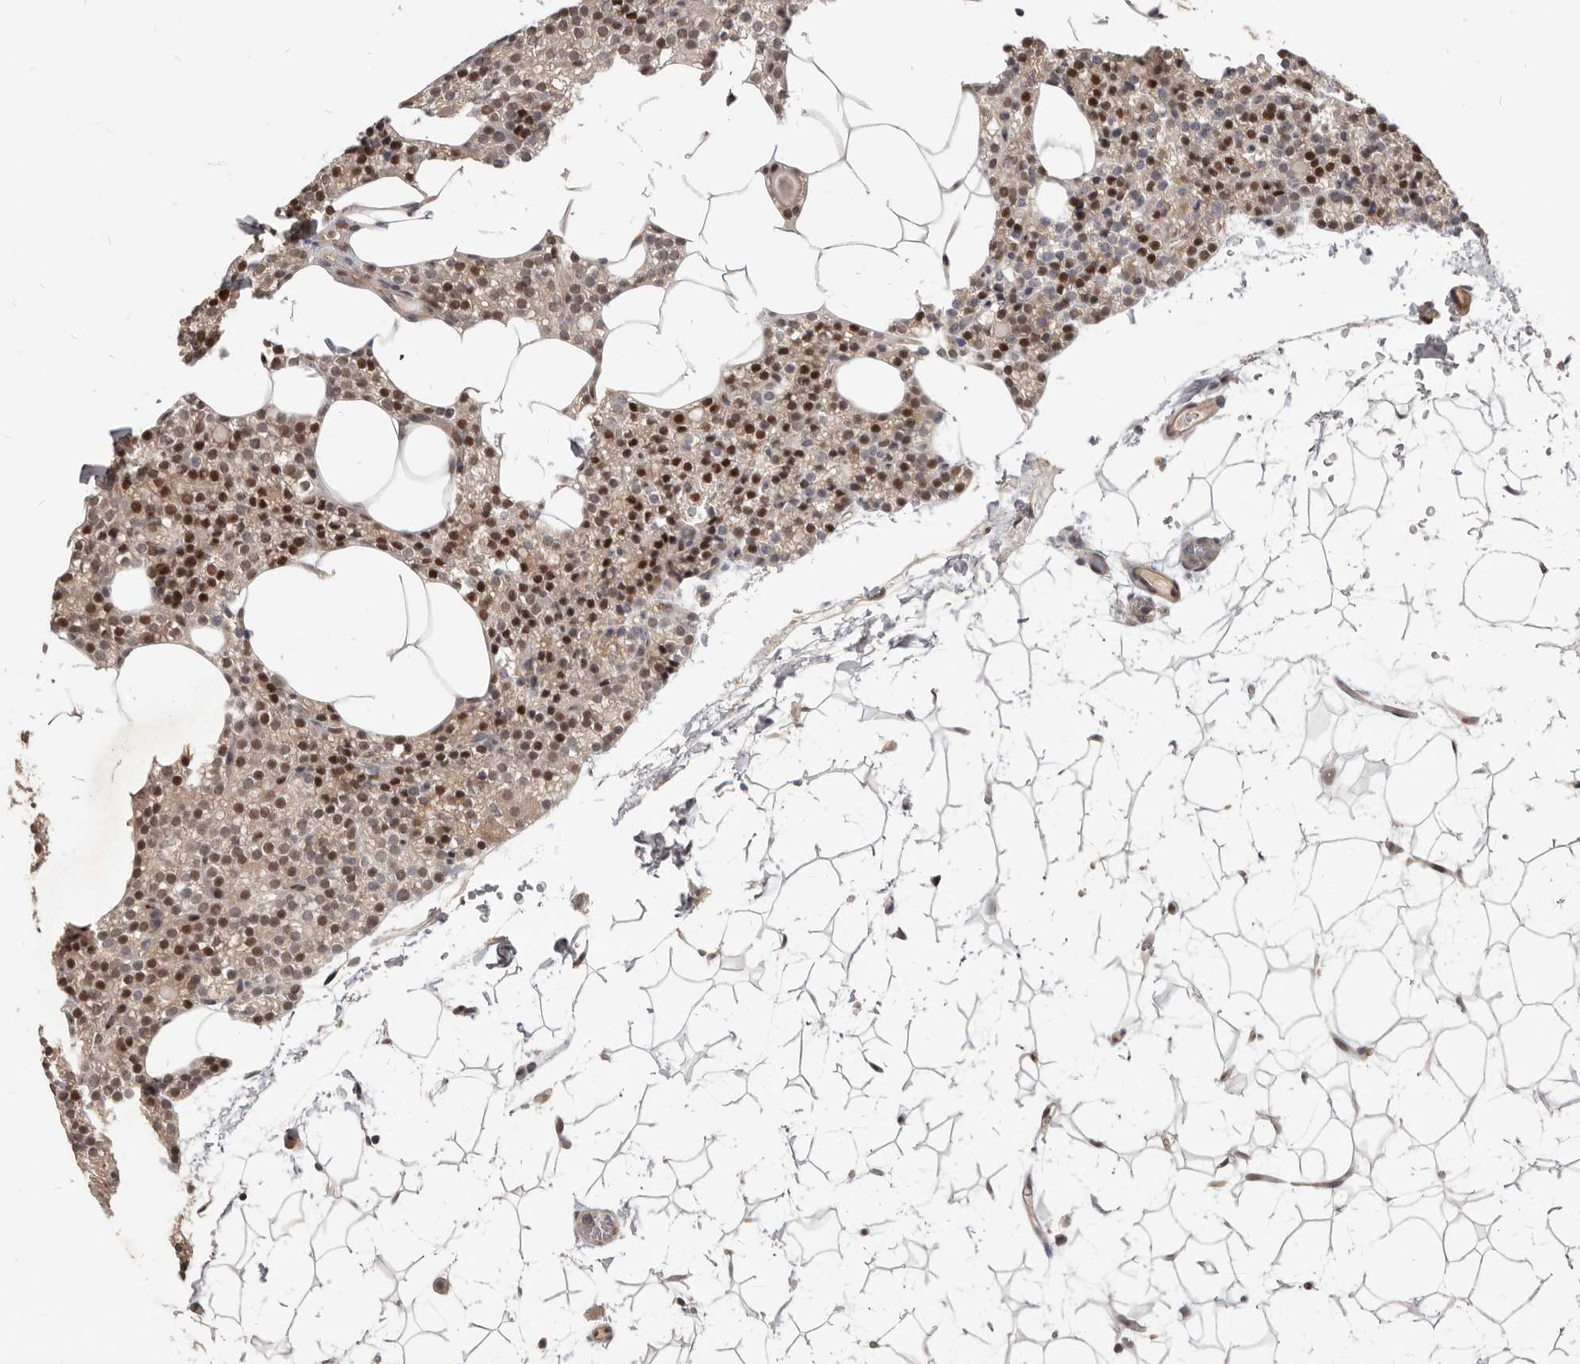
{"staining": {"intensity": "moderate", "quantity": ">75%", "location": "nuclear"}, "tissue": "parathyroid gland", "cell_type": "Glandular cells", "image_type": "normal", "snomed": [{"axis": "morphology", "description": "Normal tissue, NOS"}, {"axis": "topography", "description": "Parathyroid gland"}], "caption": "Approximately >75% of glandular cells in benign human parathyroid gland demonstrate moderate nuclear protein positivity as visualized by brown immunohistochemical staining.", "gene": "ATF5", "patient": {"sex": "female", "age": 56}}